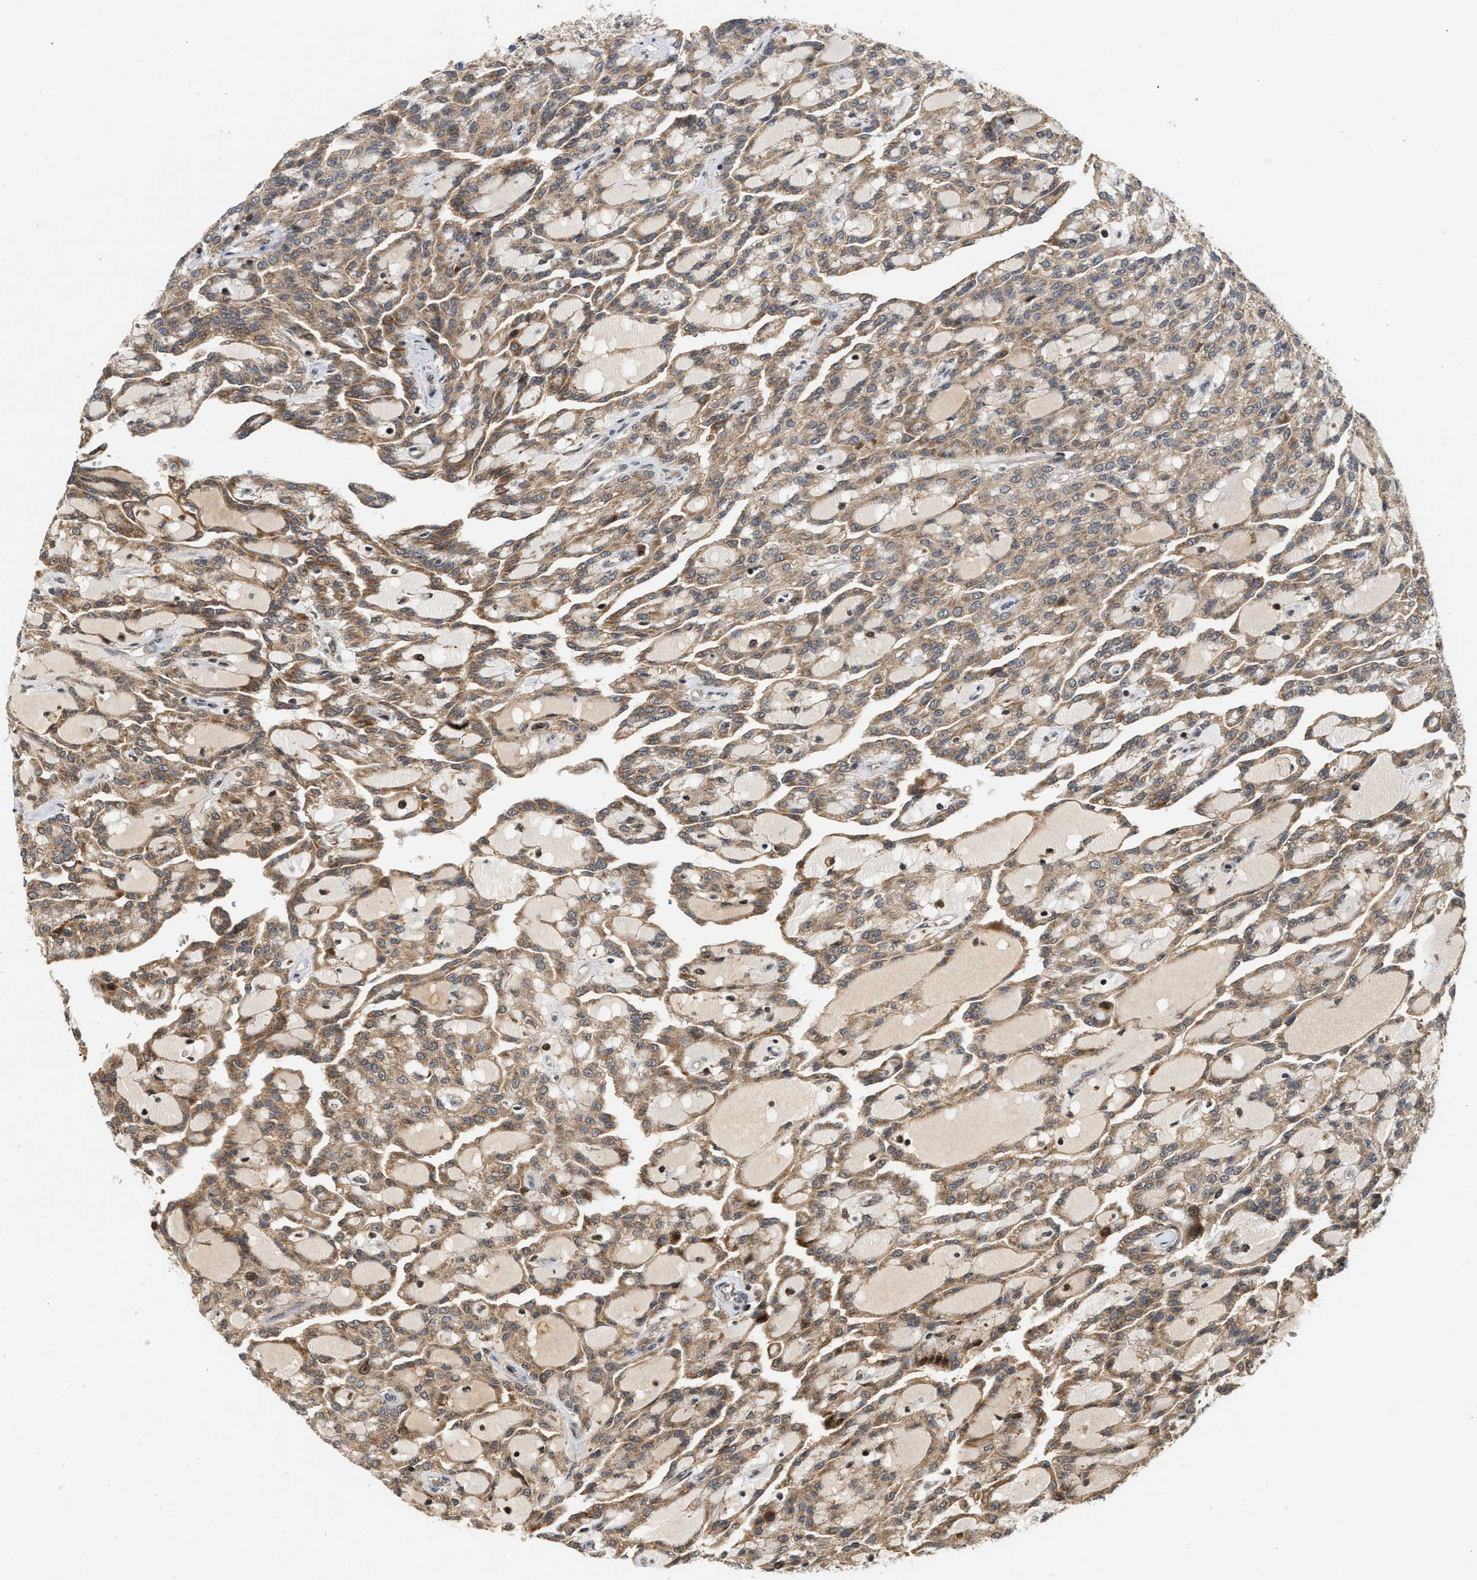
{"staining": {"intensity": "moderate", "quantity": ">75%", "location": "cytoplasmic/membranous"}, "tissue": "renal cancer", "cell_type": "Tumor cells", "image_type": "cancer", "snomed": [{"axis": "morphology", "description": "Adenocarcinoma, NOS"}, {"axis": "topography", "description": "Kidney"}], "caption": "Renal adenocarcinoma was stained to show a protein in brown. There is medium levels of moderate cytoplasmic/membranous positivity in about >75% of tumor cells.", "gene": "CFLAR", "patient": {"sex": "male", "age": 63}}